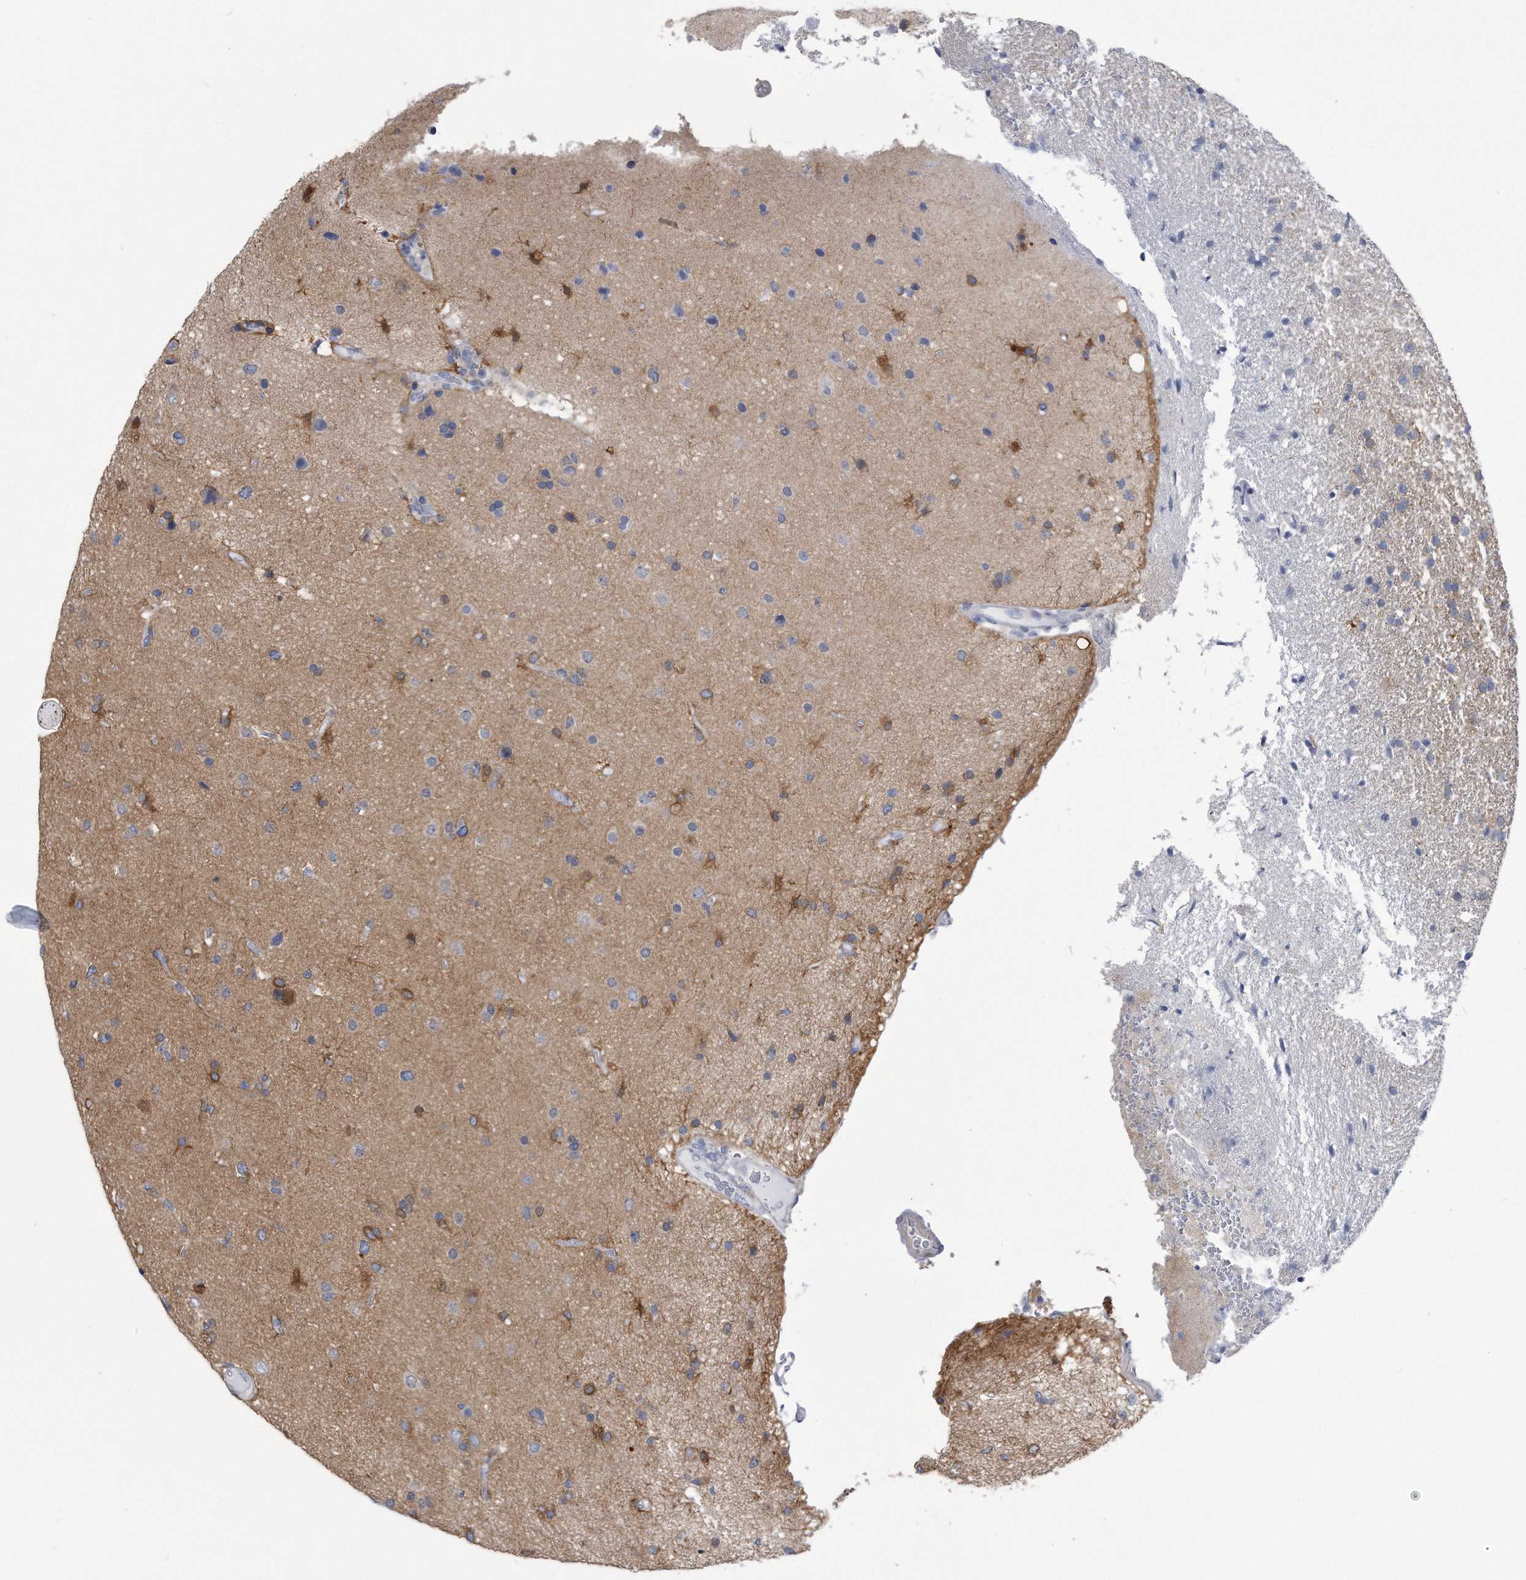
{"staining": {"intensity": "moderate", "quantity": "25%-75%", "location": "cytoplasmic/membranous"}, "tissue": "glioma", "cell_type": "Tumor cells", "image_type": "cancer", "snomed": [{"axis": "morphology", "description": "Glioma, malignant, High grade"}, {"axis": "topography", "description": "Brain"}], "caption": "IHC staining of malignant glioma (high-grade), which displays medium levels of moderate cytoplasmic/membranous staining in about 25%-75% of tumor cells indicating moderate cytoplasmic/membranous protein positivity. The staining was performed using DAB (brown) for protein detection and nuclei were counterstained in hematoxylin (blue).", "gene": "PYGB", "patient": {"sex": "male", "age": 72}}